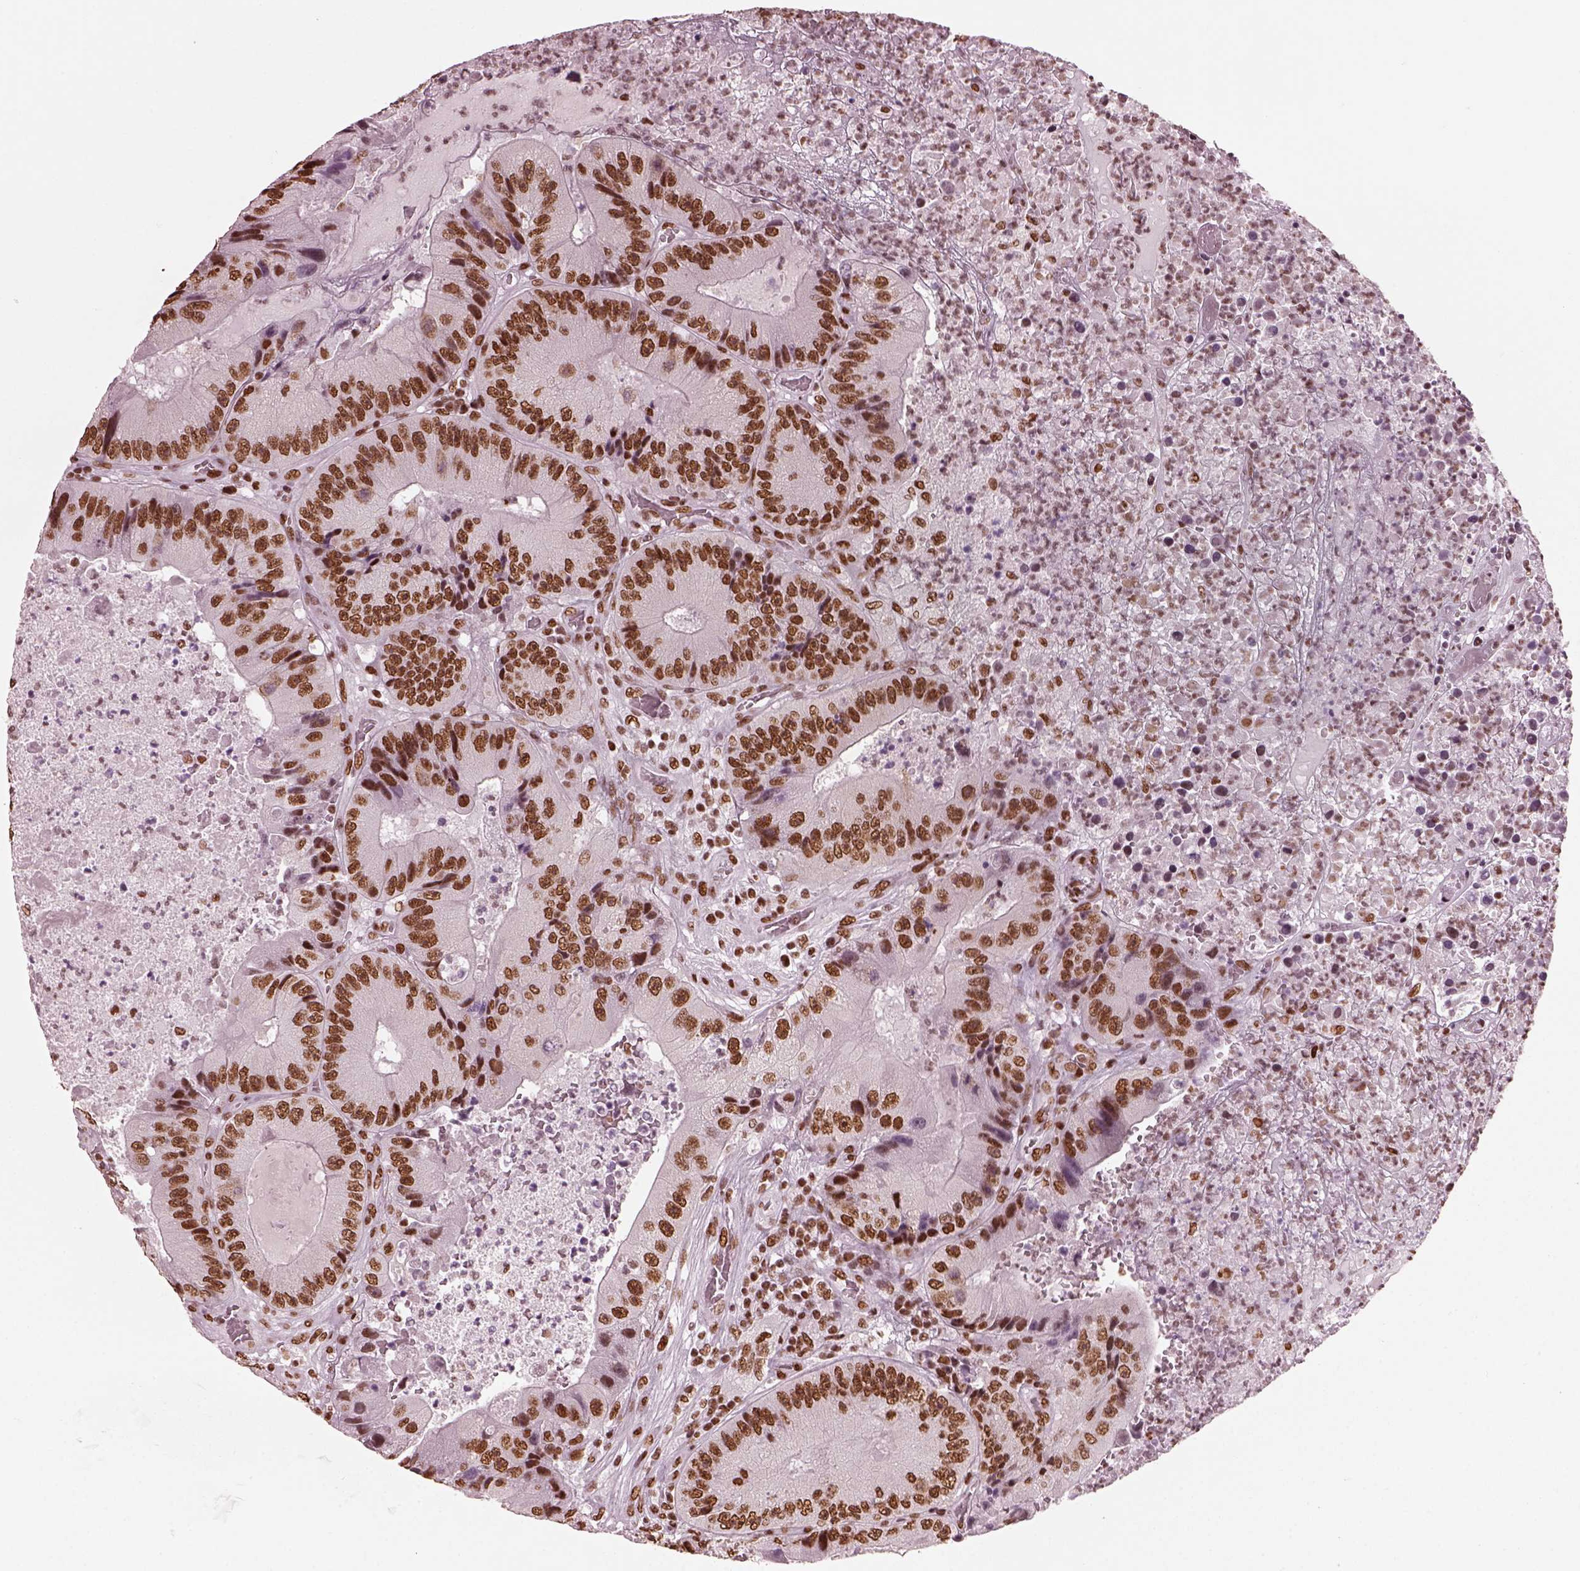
{"staining": {"intensity": "strong", "quantity": ">75%", "location": "nuclear"}, "tissue": "colorectal cancer", "cell_type": "Tumor cells", "image_type": "cancer", "snomed": [{"axis": "morphology", "description": "Adenocarcinoma, NOS"}, {"axis": "topography", "description": "Colon"}], "caption": "Immunohistochemical staining of human colorectal cancer demonstrates high levels of strong nuclear protein expression in approximately >75% of tumor cells. (DAB IHC with brightfield microscopy, high magnification).", "gene": "CBFA2T3", "patient": {"sex": "female", "age": 86}}